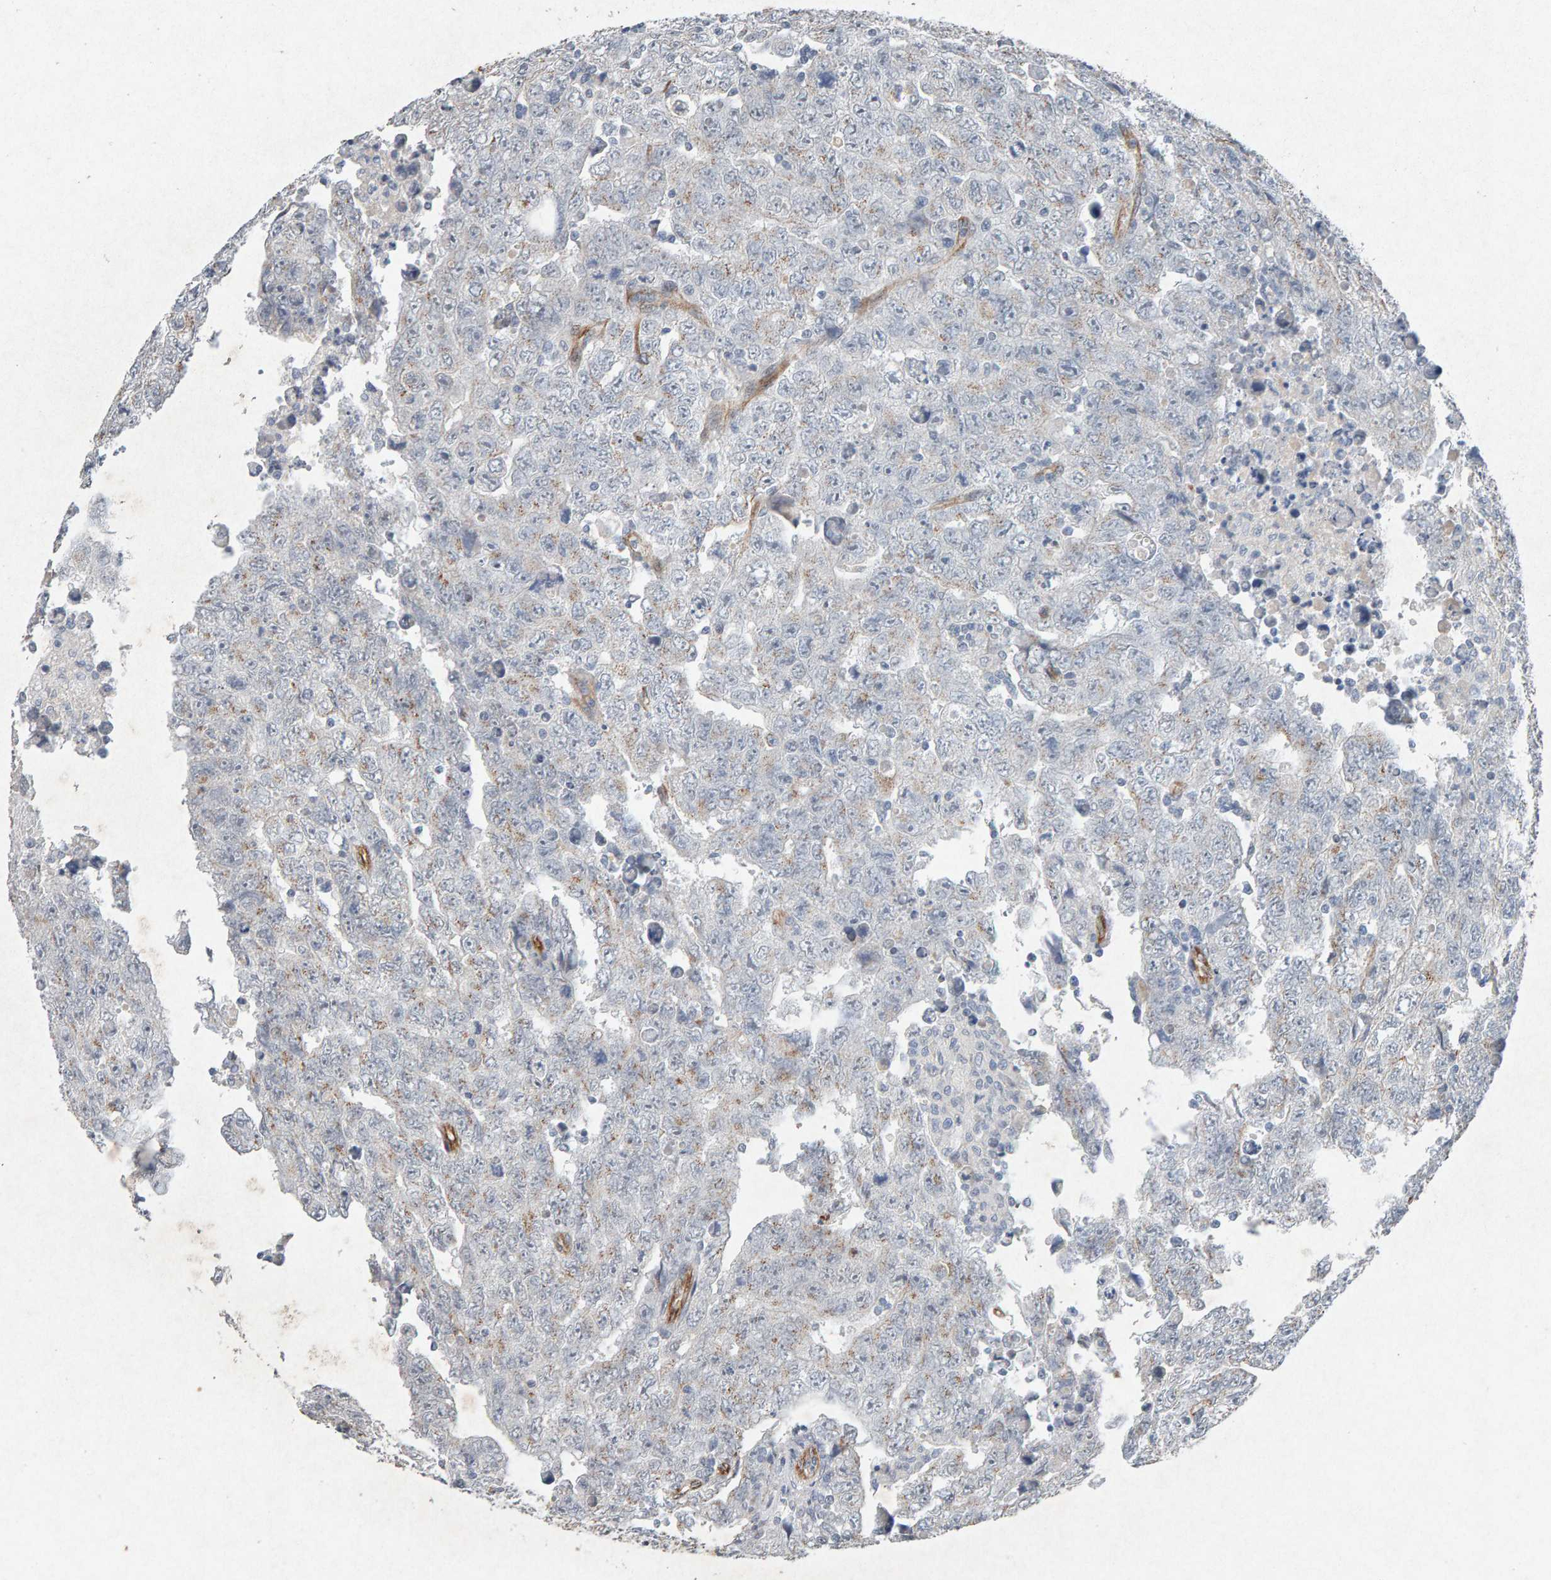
{"staining": {"intensity": "negative", "quantity": "none", "location": "none"}, "tissue": "testis cancer", "cell_type": "Tumor cells", "image_type": "cancer", "snomed": [{"axis": "morphology", "description": "Carcinoma, Embryonal, NOS"}, {"axis": "topography", "description": "Testis"}], "caption": "Tumor cells are negative for protein expression in human embryonal carcinoma (testis).", "gene": "PTPRM", "patient": {"sex": "male", "age": 28}}